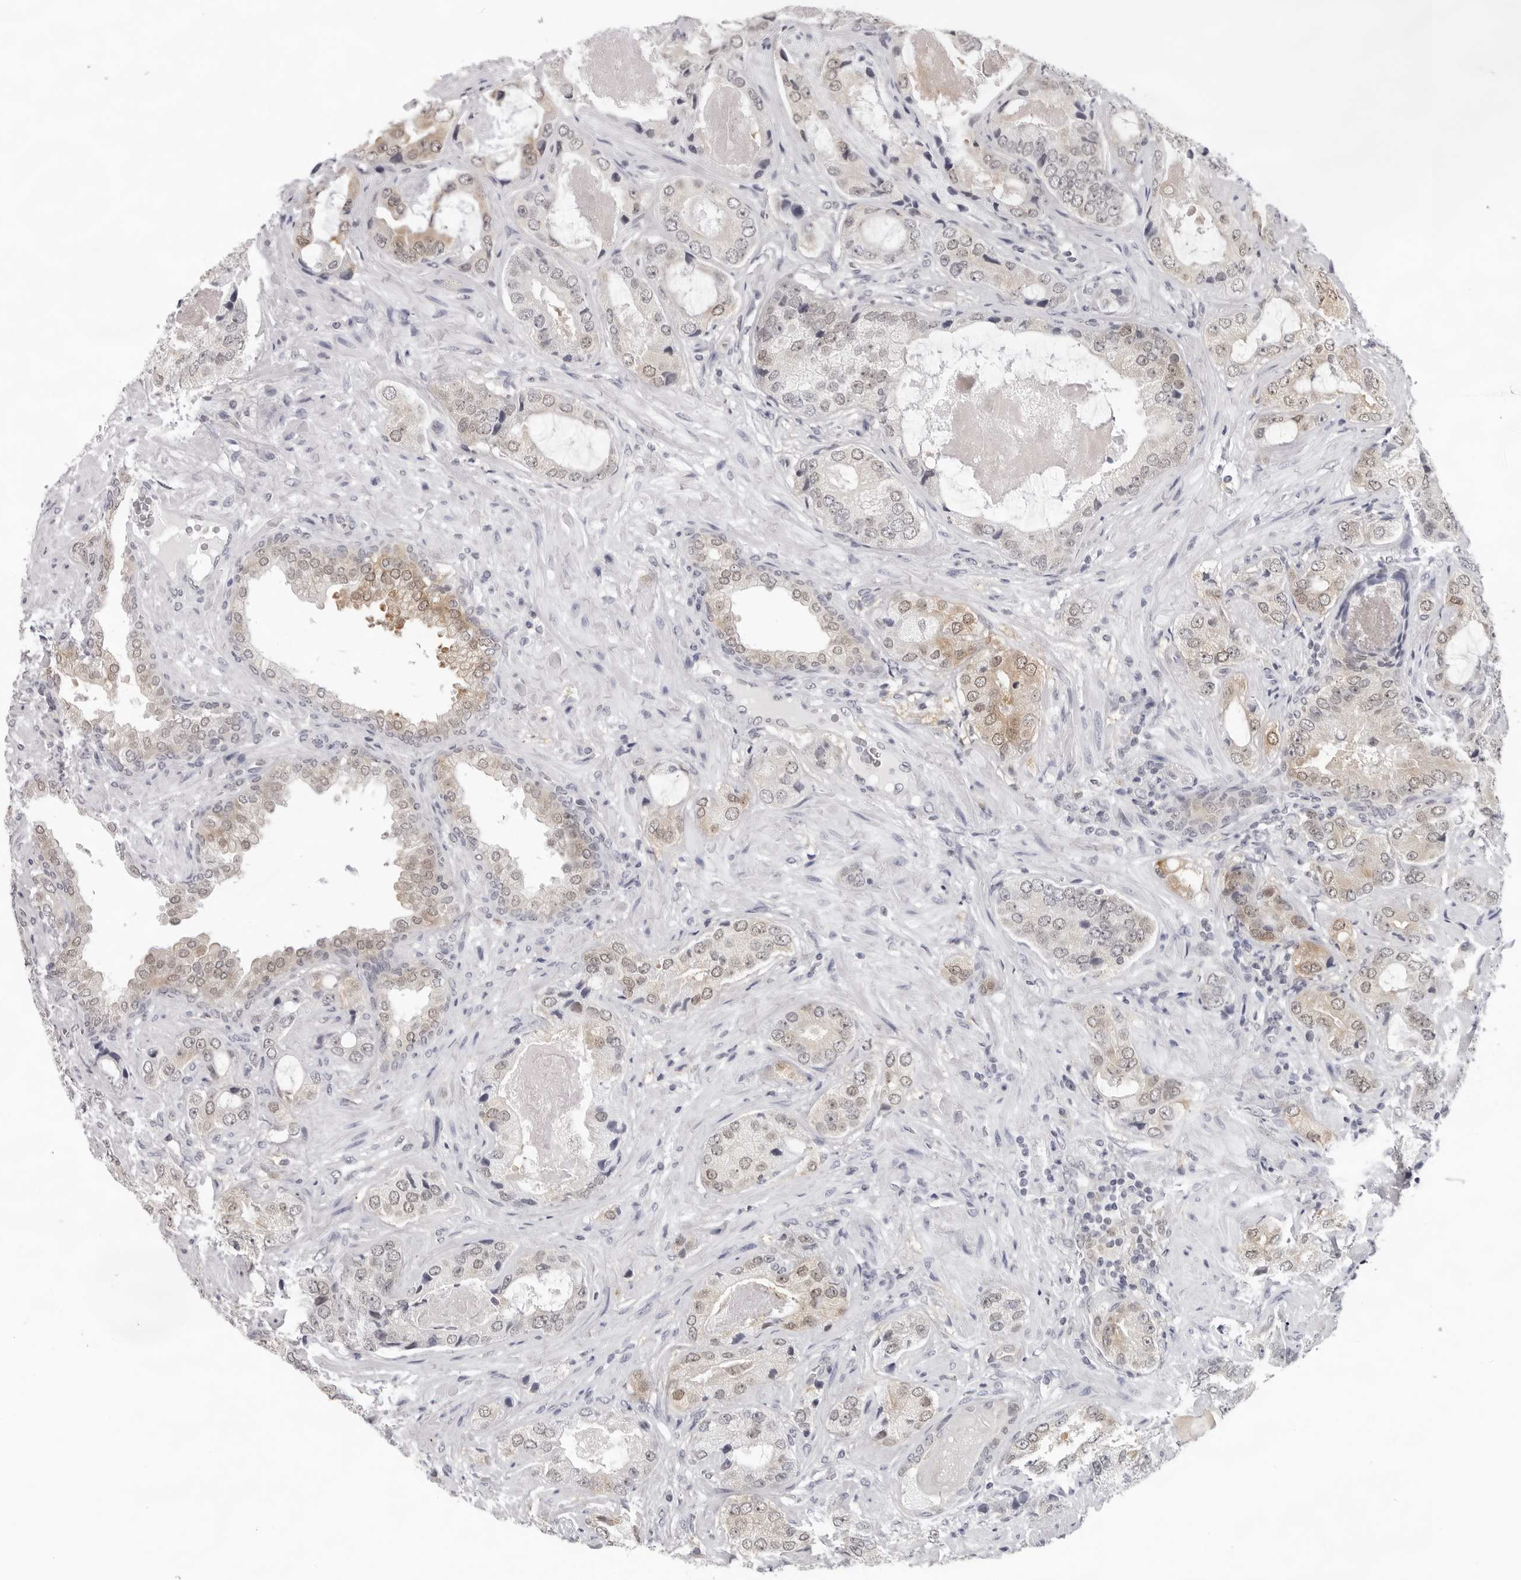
{"staining": {"intensity": "weak", "quantity": ">75%", "location": "cytoplasmic/membranous"}, "tissue": "prostate cancer", "cell_type": "Tumor cells", "image_type": "cancer", "snomed": [{"axis": "morphology", "description": "Normal tissue, NOS"}, {"axis": "morphology", "description": "Adenocarcinoma, High grade"}, {"axis": "topography", "description": "Prostate"}, {"axis": "topography", "description": "Peripheral nerve tissue"}], "caption": "High-magnification brightfield microscopy of adenocarcinoma (high-grade) (prostate) stained with DAB (brown) and counterstained with hematoxylin (blue). tumor cells exhibit weak cytoplasmic/membranous positivity is identified in about>75% of cells.", "gene": "CASP7", "patient": {"sex": "male", "age": 59}}